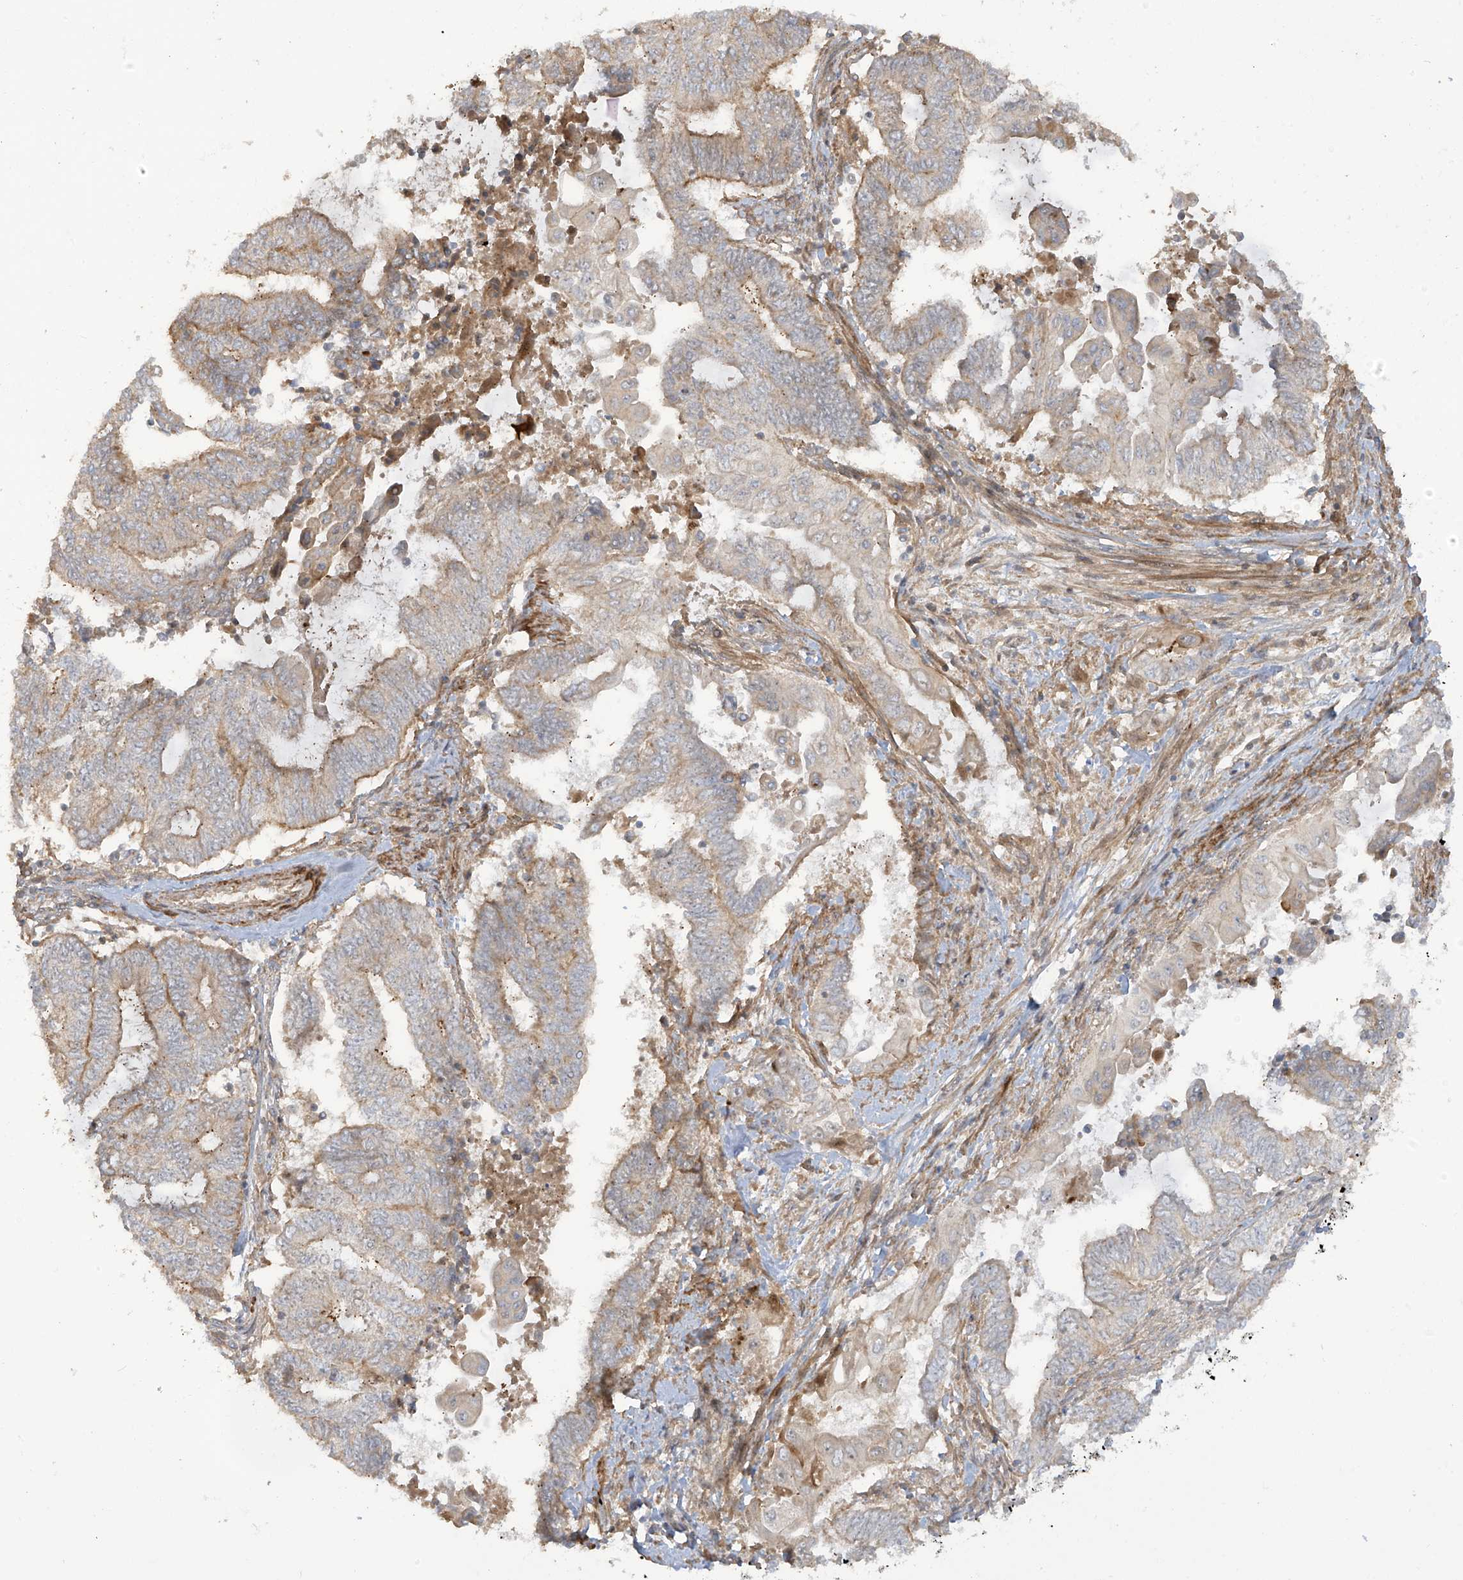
{"staining": {"intensity": "weak", "quantity": "25%-75%", "location": "cytoplasmic/membranous"}, "tissue": "endometrial cancer", "cell_type": "Tumor cells", "image_type": "cancer", "snomed": [{"axis": "morphology", "description": "Adenocarcinoma, NOS"}, {"axis": "topography", "description": "Uterus"}, {"axis": "topography", "description": "Endometrium"}], "caption": "This is an image of immunohistochemistry staining of endometrial cancer, which shows weak positivity in the cytoplasmic/membranous of tumor cells.", "gene": "ENTR1", "patient": {"sex": "female", "age": 70}}